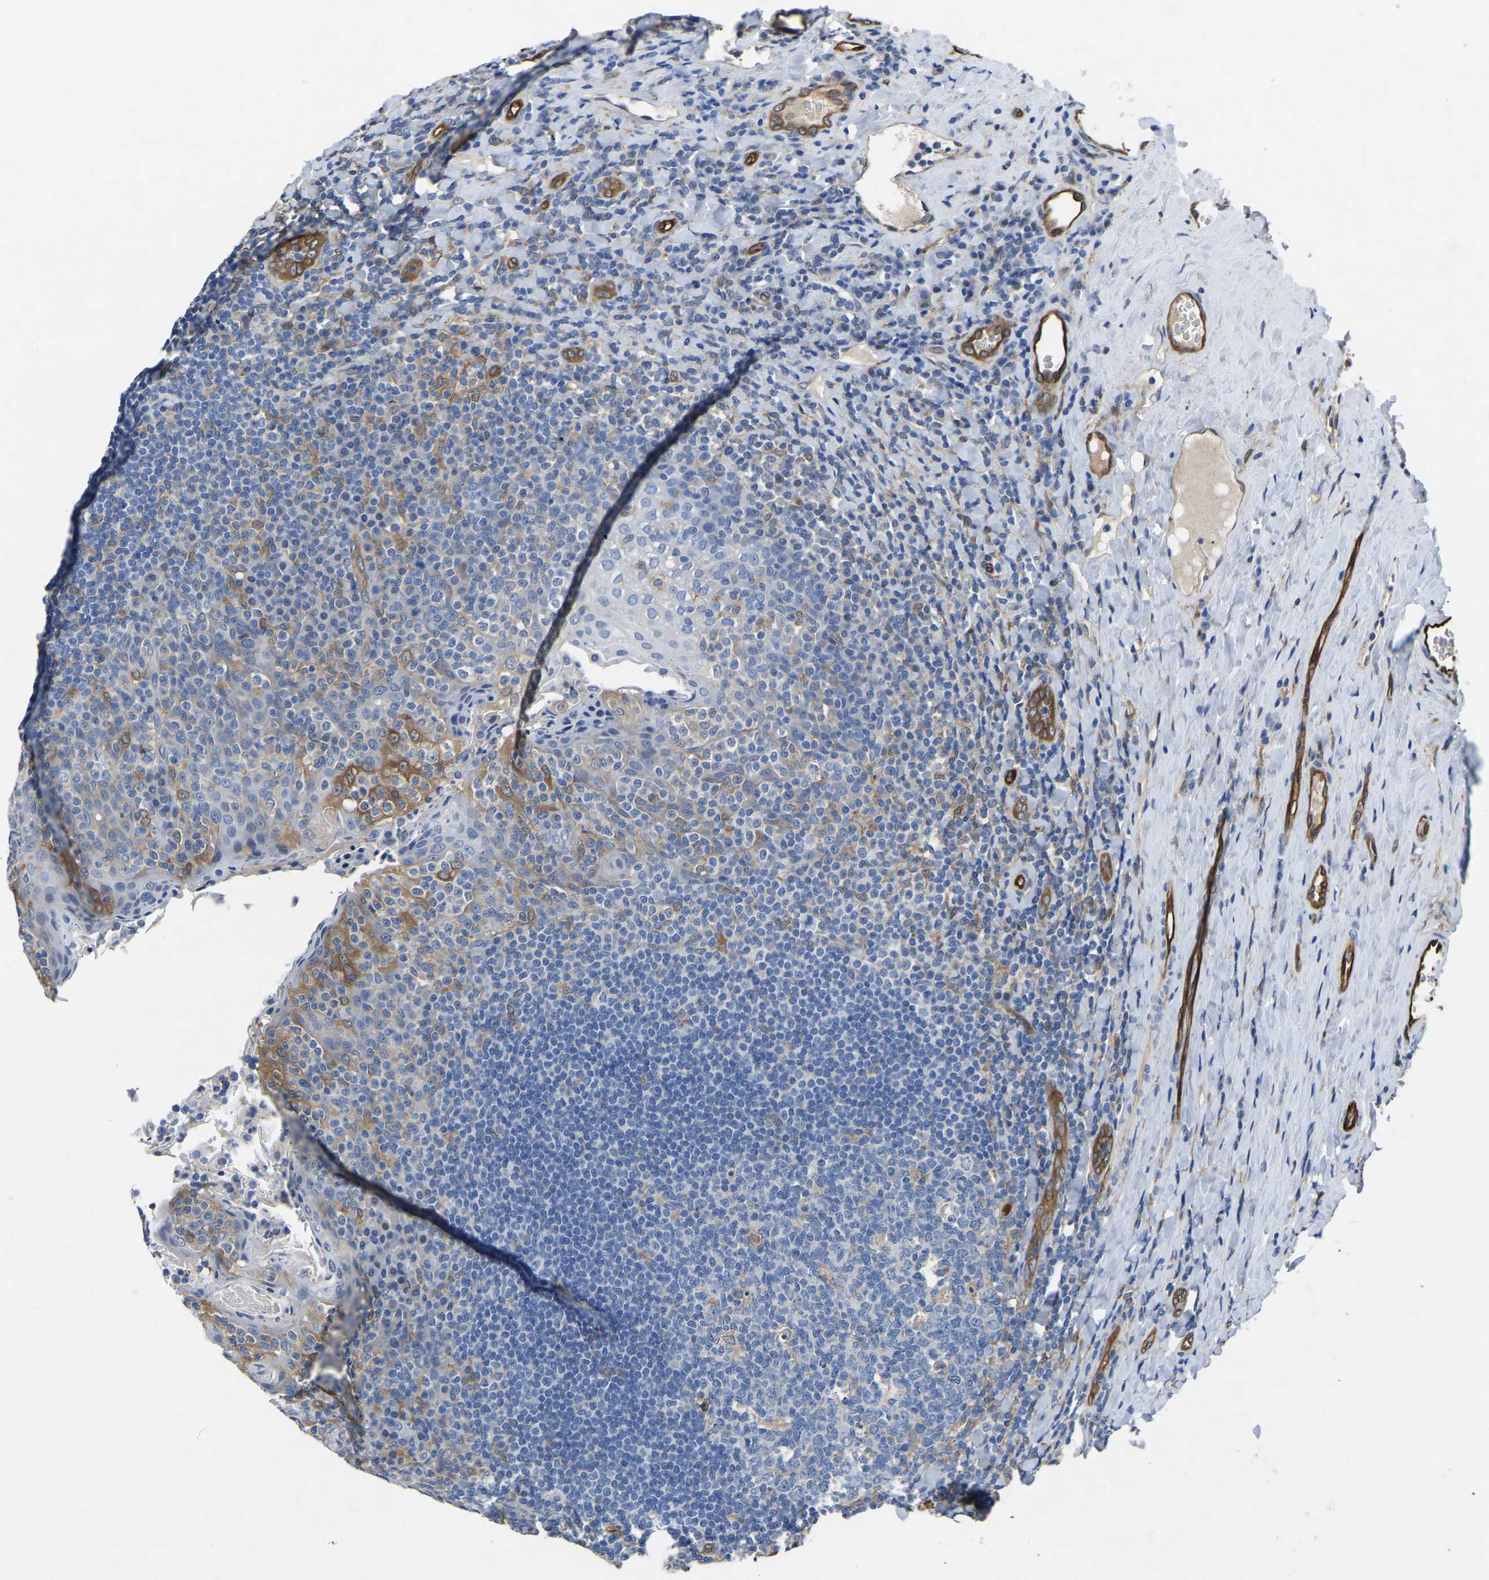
{"staining": {"intensity": "negative", "quantity": "none", "location": "none"}, "tissue": "tonsil", "cell_type": "Germinal center cells", "image_type": "normal", "snomed": [{"axis": "morphology", "description": "Normal tissue, NOS"}, {"axis": "topography", "description": "Tonsil"}], "caption": "Immunohistochemical staining of unremarkable human tonsil shows no significant expression in germinal center cells.", "gene": "ATG2B", "patient": {"sex": "male", "age": 17}}